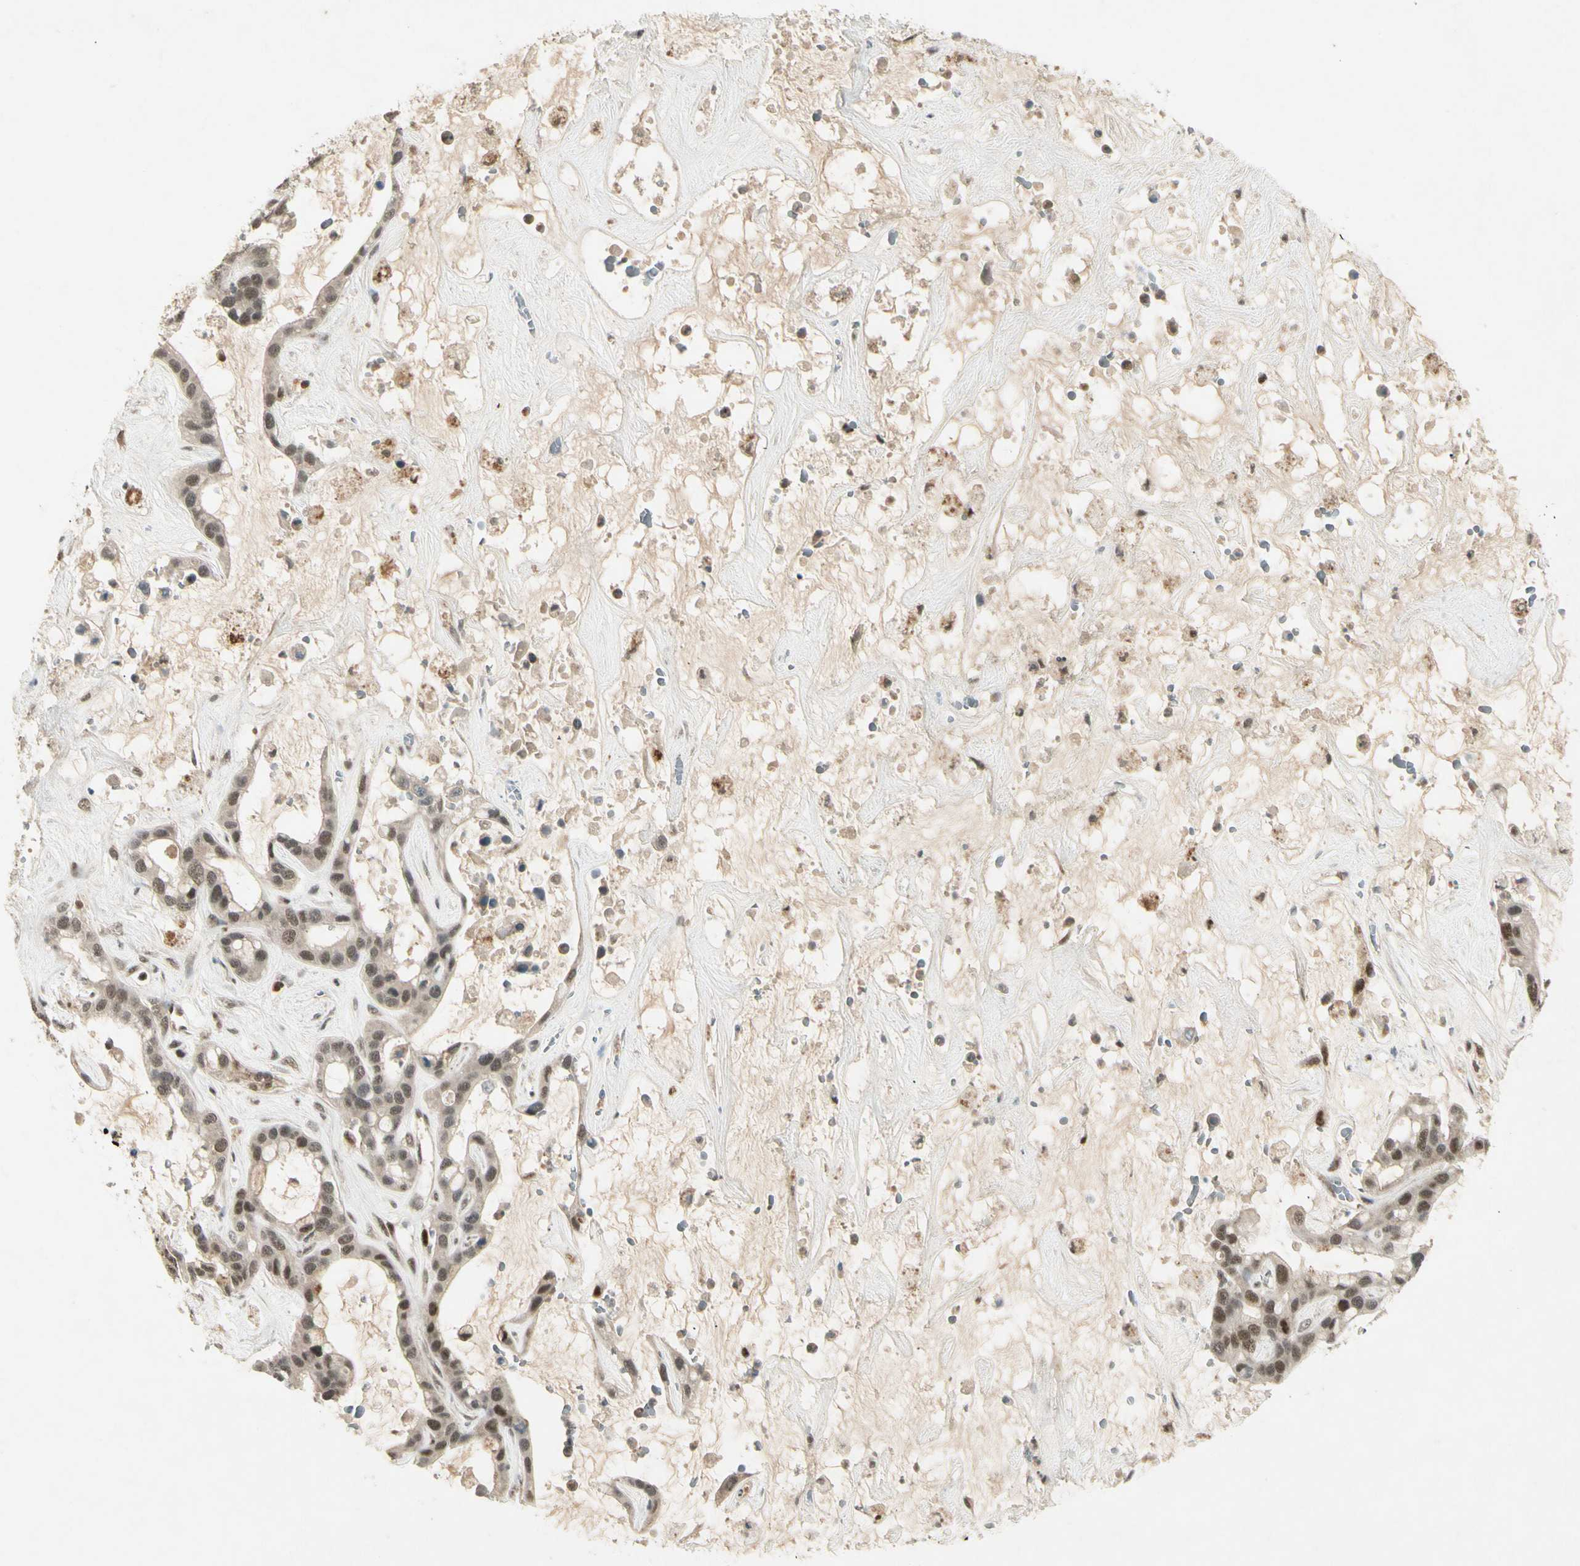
{"staining": {"intensity": "weak", "quantity": ">75%", "location": "nuclear"}, "tissue": "liver cancer", "cell_type": "Tumor cells", "image_type": "cancer", "snomed": [{"axis": "morphology", "description": "Cholangiocarcinoma"}, {"axis": "topography", "description": "Liver"}], "caption": "Tumor cells exhibit low levels of weak nuclear staining in approximately >75% of cells in liver cancer (cholangiocarcinoma). Nuclei are stained in blue.", "gene": "CDK11A", "patient": {"sex": "female", "age": 65}}